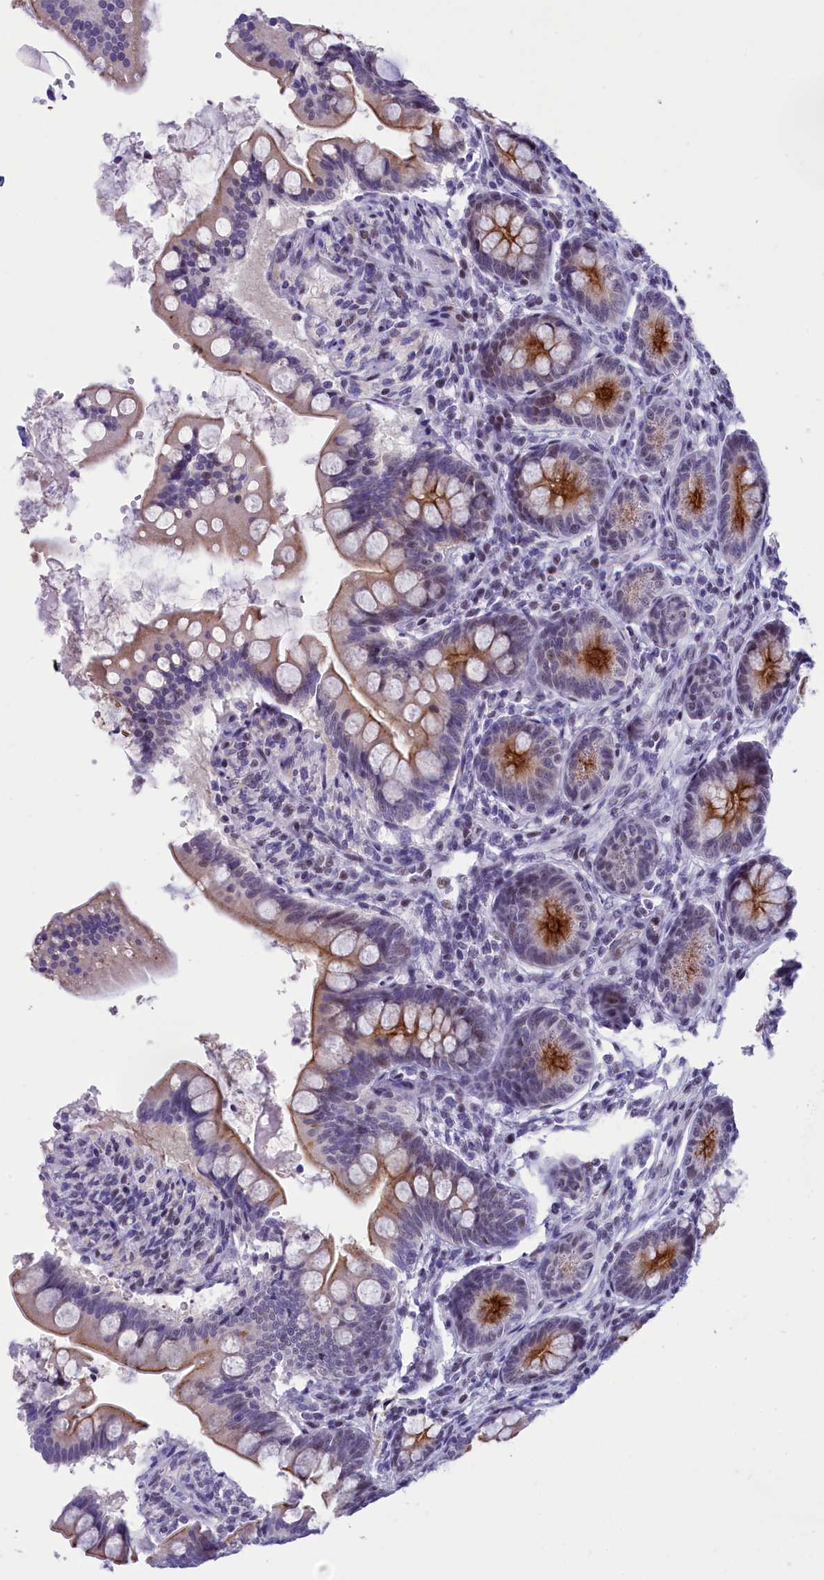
{"staining": {"intensity": "strong", "quantity": "25%-75%", "location": "cytoplasmic/membranous"}, "tissue": "small intestine", "cell_type": "Glandular cells", "image_type": "normal", "snomed": [{"axis": "morphology", "description": "Normal tissue, NOS"}, {"axis": "topography", "description": "Small intestine"}], "caption": "Human small intestine stained for a protein (brown) displays strong cytoplasmic/membranous positive positivity in about 25%-75% of glandular cells.", "gene": "SPIRE2", "patient": {"sex": "male", "age": 7}}